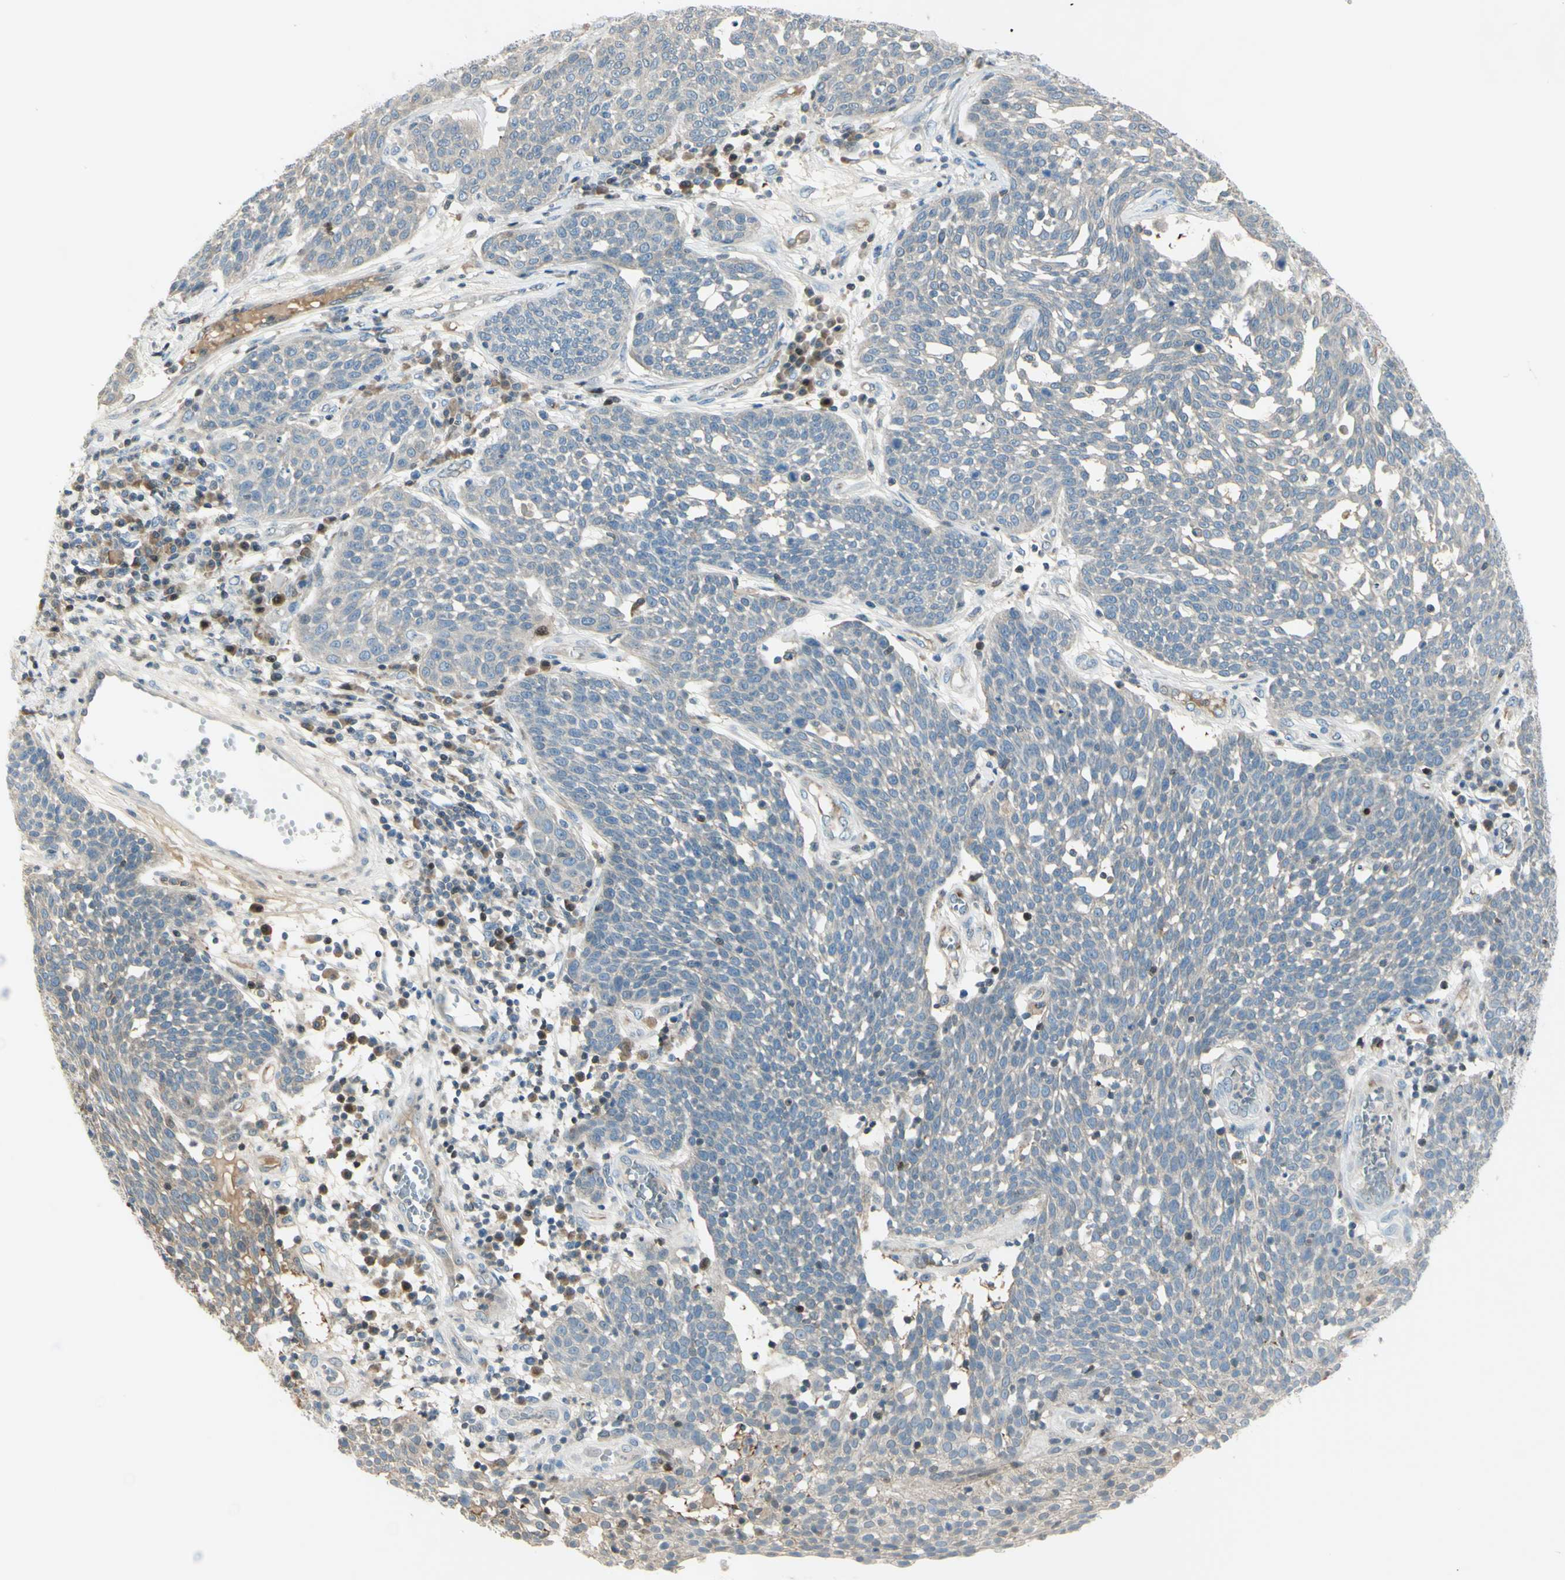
{"staining": {"intensity": "weak", "quantity": ">75%", "location": "cytoplasmic/membranous"}, "tissue": "cervical cancer", "cell_type": "Tumor cells", "image_type": "cancer", "snomed": [{"axis": "morphology", "description": "Squamous cell carcinoma, NOS"}, {"axis": "topography", "description": "Cervix"}], "caption": "Immunohistochemistry (IHC) micrograph of neoplastic tissue: human squamous cell carcinoma (cervical) stained using IHC reveals low levels of weak protein expression localized specifically in the cytoplasmic/membranous of tumor cells, appearing as a cytoplasmic/membranous brown color.", "gene": "C1orf159", "patient": {"sex": "female", "age": 34}}